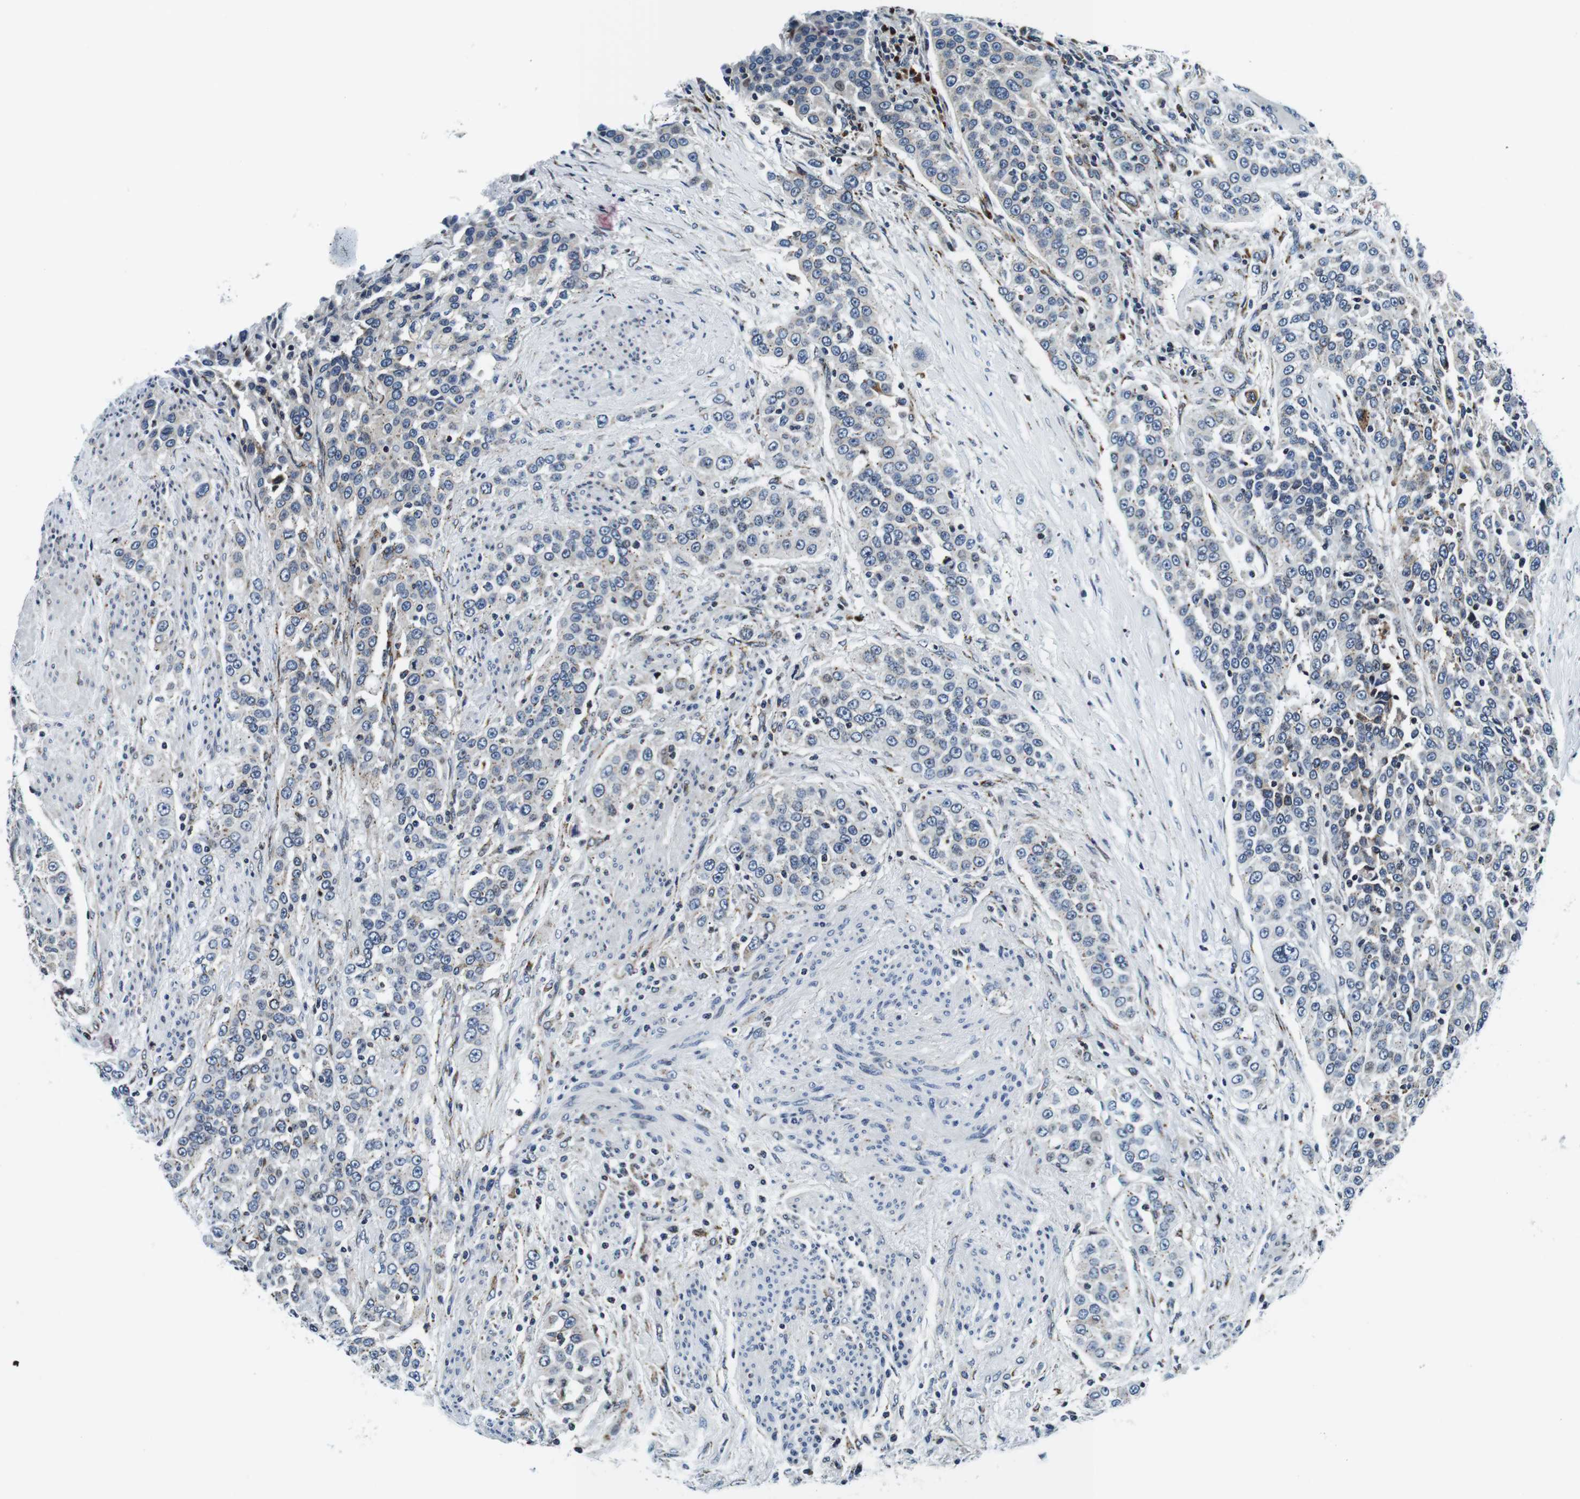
{"staining": {"intensity": "weak", "quantity": "25%-75%", "location": "cytoplasmic/membranous"}, "tissue": "urothelial cancer", "cell_type": "Tumor cells", "image_type": "cancer", "snomed": [{"axis": "morphology", "description": "Urothelial carcinoma, High grade"}, {"axis": "topography", "description": "Urinary bladder"}], "caption": "This is a micrograph of IHC staining of urothelial cancer, which shows weak staining in the cytoplasmic/membranous of tumor cells.", "gene": "FAR2", "patient": {"sex": "female", "age": 80}}